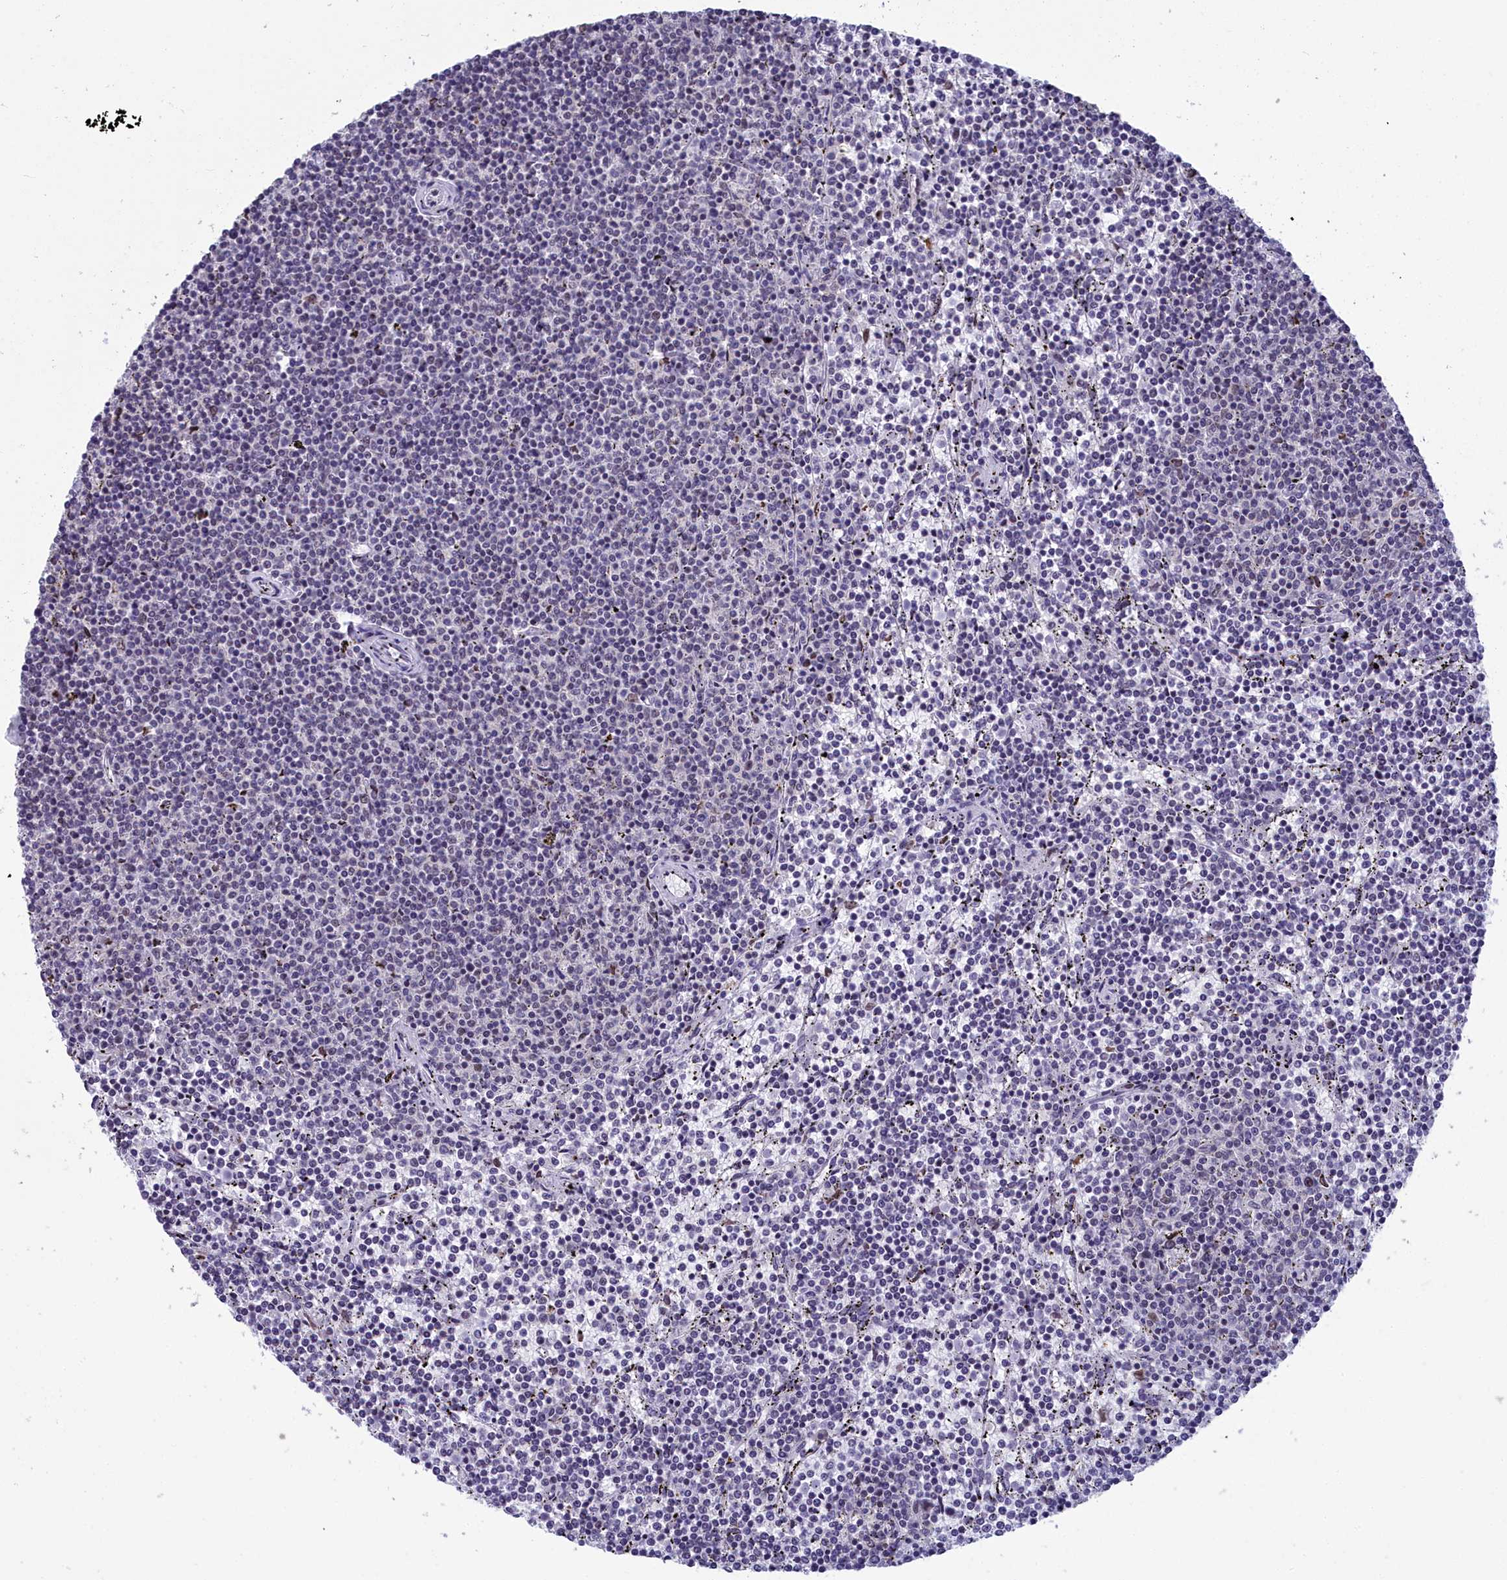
{"staining": {"intensity": "negative", "quantity": "none", "location": "none"}, "tissue": "lymphoma", "cell_type": "Tumor cells", "image_type": "cancer", "snomed": [{"axis": "morphology", "description": "Malignant lymphoma, non-Hodgkin's type, Low grade"}, {"axis": "topography", "description": "Spleen"}], "caption": "Photomicrograph shows no protein staining in tumor cells of lymphoma tissue.", "gene": "CCDC97", "patient": {"sex": "female", "age": 50}}